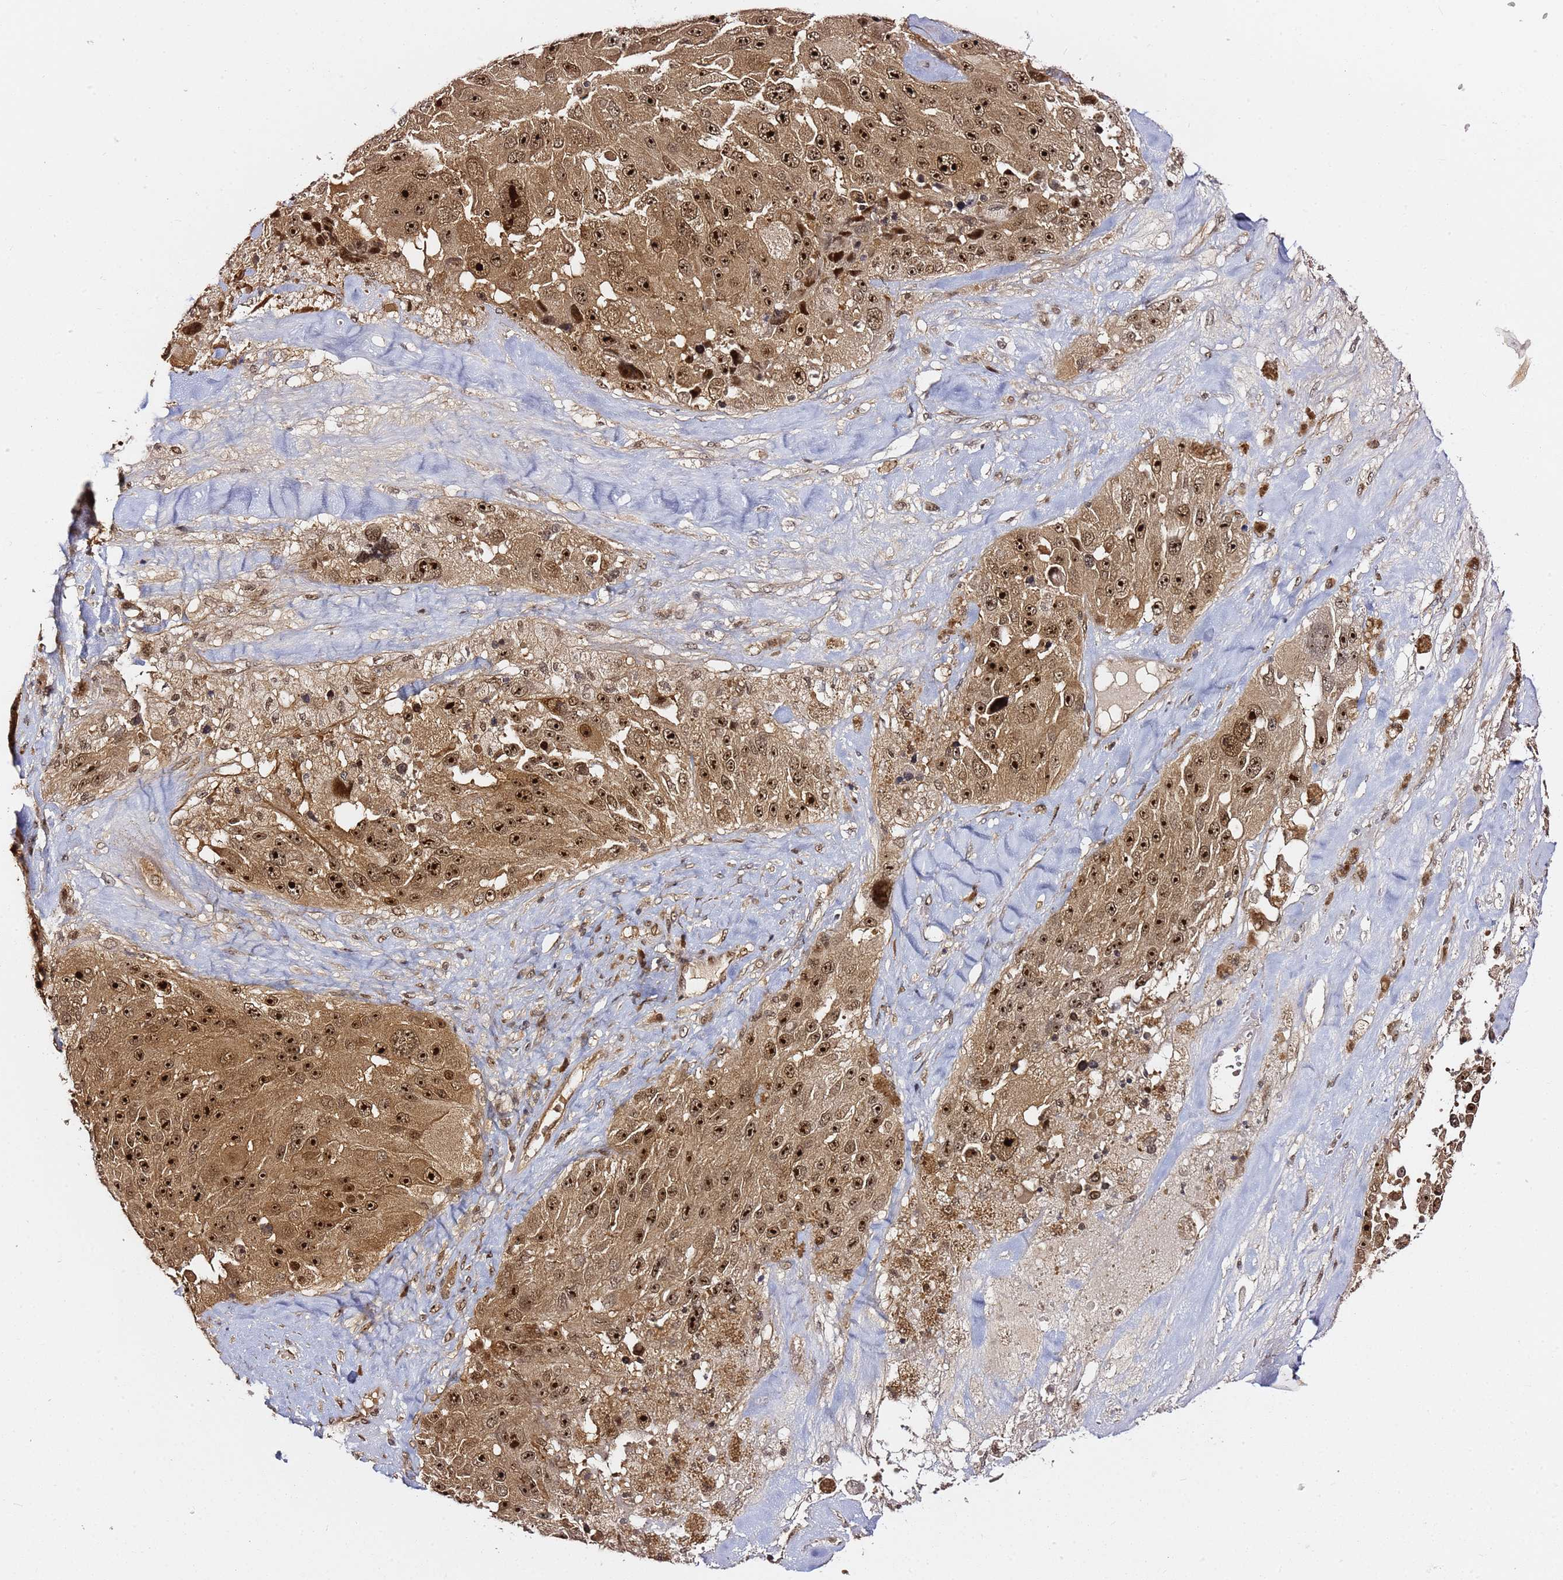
{"staining": {"intensity": "strong", "quantity": ">75%", "location": "cytoplasmic/membranous,nuclear"}, "tissue": "melanoma", "cell_type": "Tumor cells", "image_type": "cancer", "snomed": [{"axis": "morphology", "description": "Malignant melanoma, Metastatic site"}, {"axis": "topography", "description": "Lymph node"}], "caption": "An immunohistochemistry (IHC) histopathology image of neoplastic tissue is shown. Protein staining in brown labels strong cytoplasmic/membranous and nuclear positivity in malignant melanoma (metastatic site) within tumor cells.", "gene": "RGS18", "patient": {"sex": "male", "age": 62}}